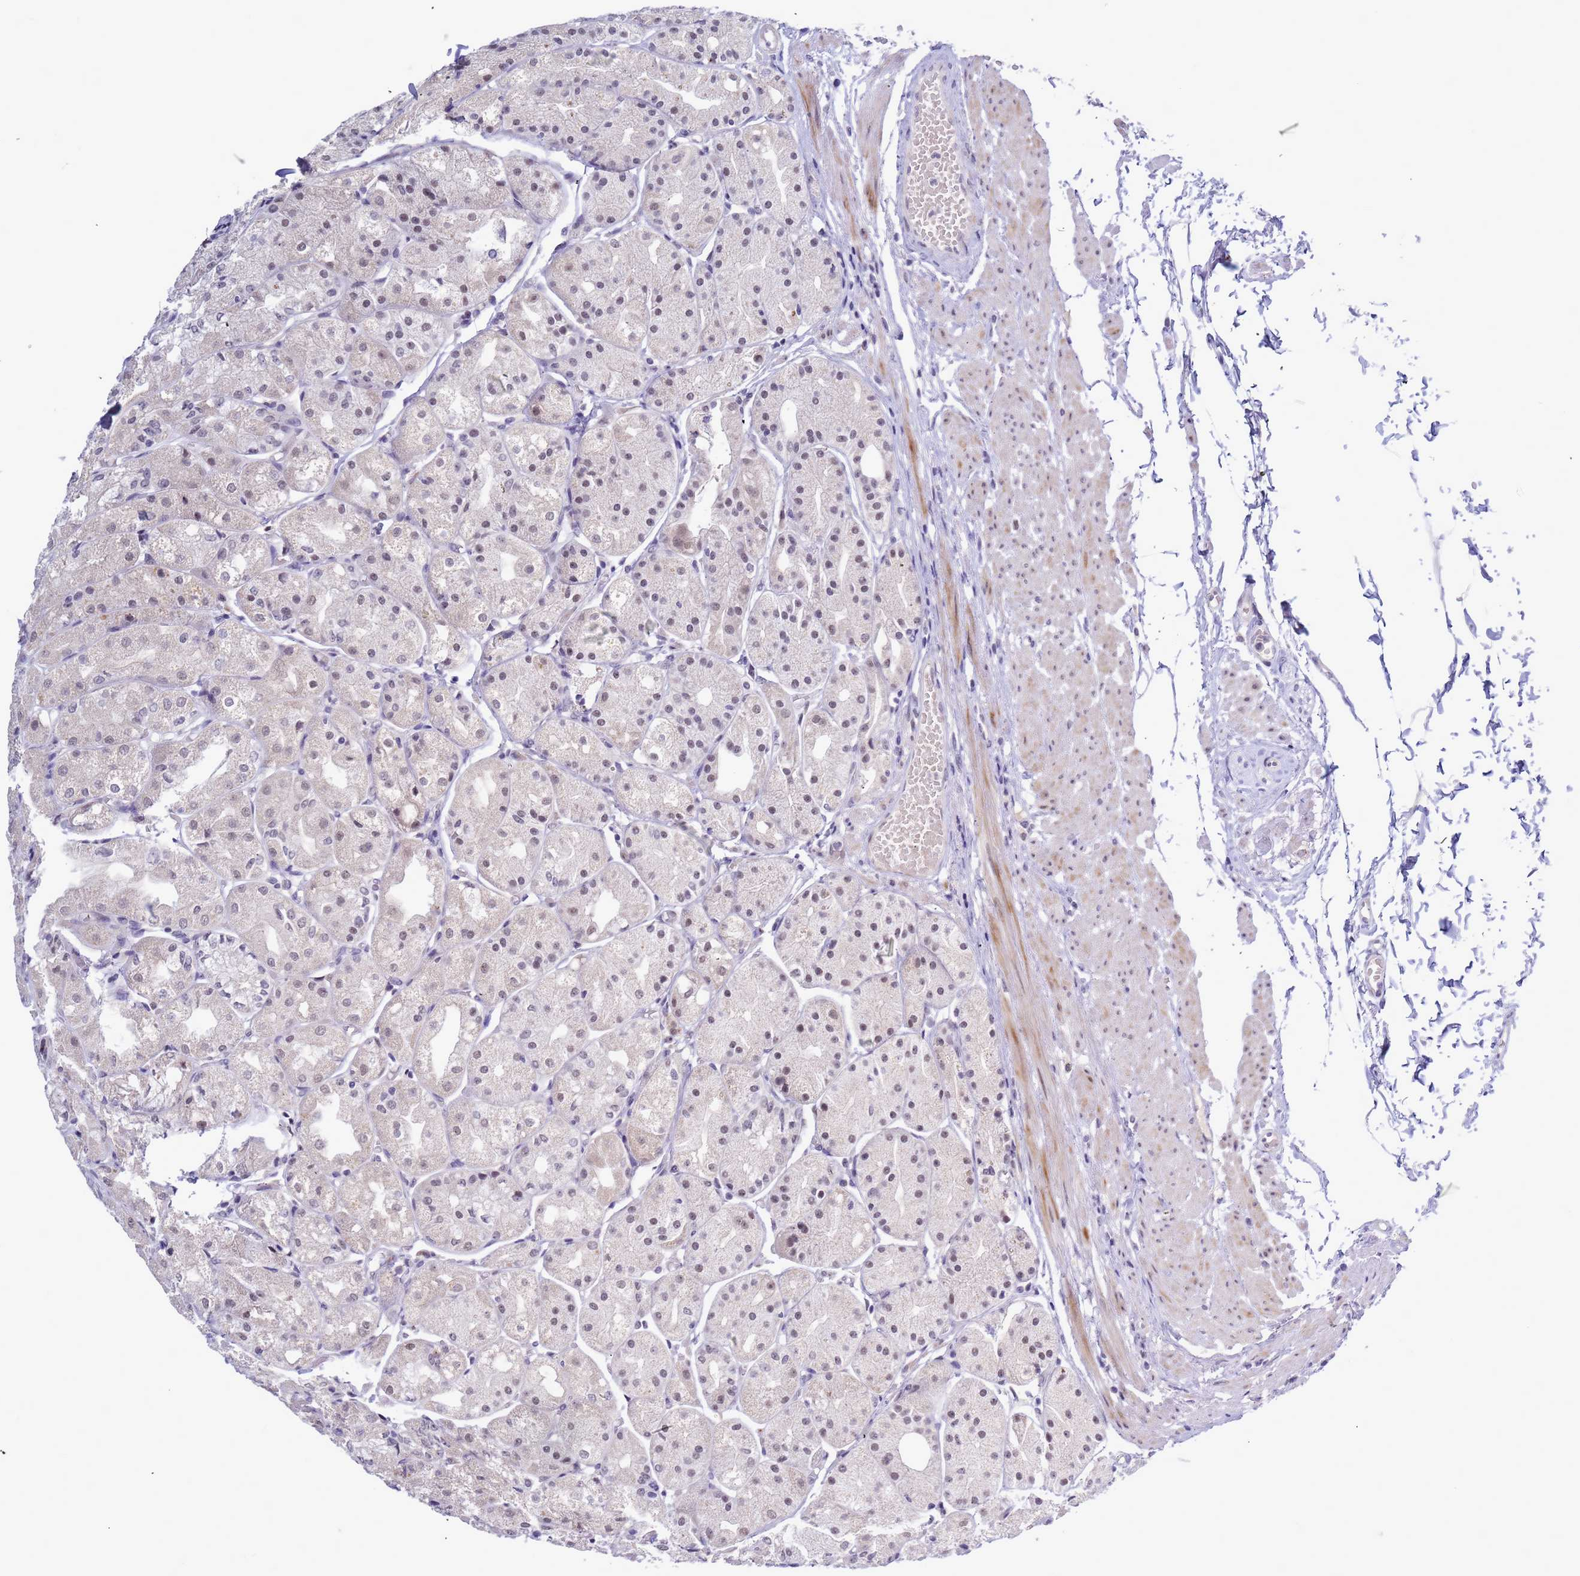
{"staining": {"intensity": "weak", "quantity": "25%-75%", "location": "nuclear"}, "tissue": "stomach", "cell_type": "Glandular cells", "image_type": "normal", "snomed": [{"axis": "morphology", "description": "Normal tissue, NOS"}, {"axis": "topography", "description": "Stomach, upper"}], "caption": "A histopathology image of stomach stained for a protein demonstrates weak nuclear brown staining in glandular cells.", "gene": "CXorf65", "patient": {"sex": "male", "age": 72}}